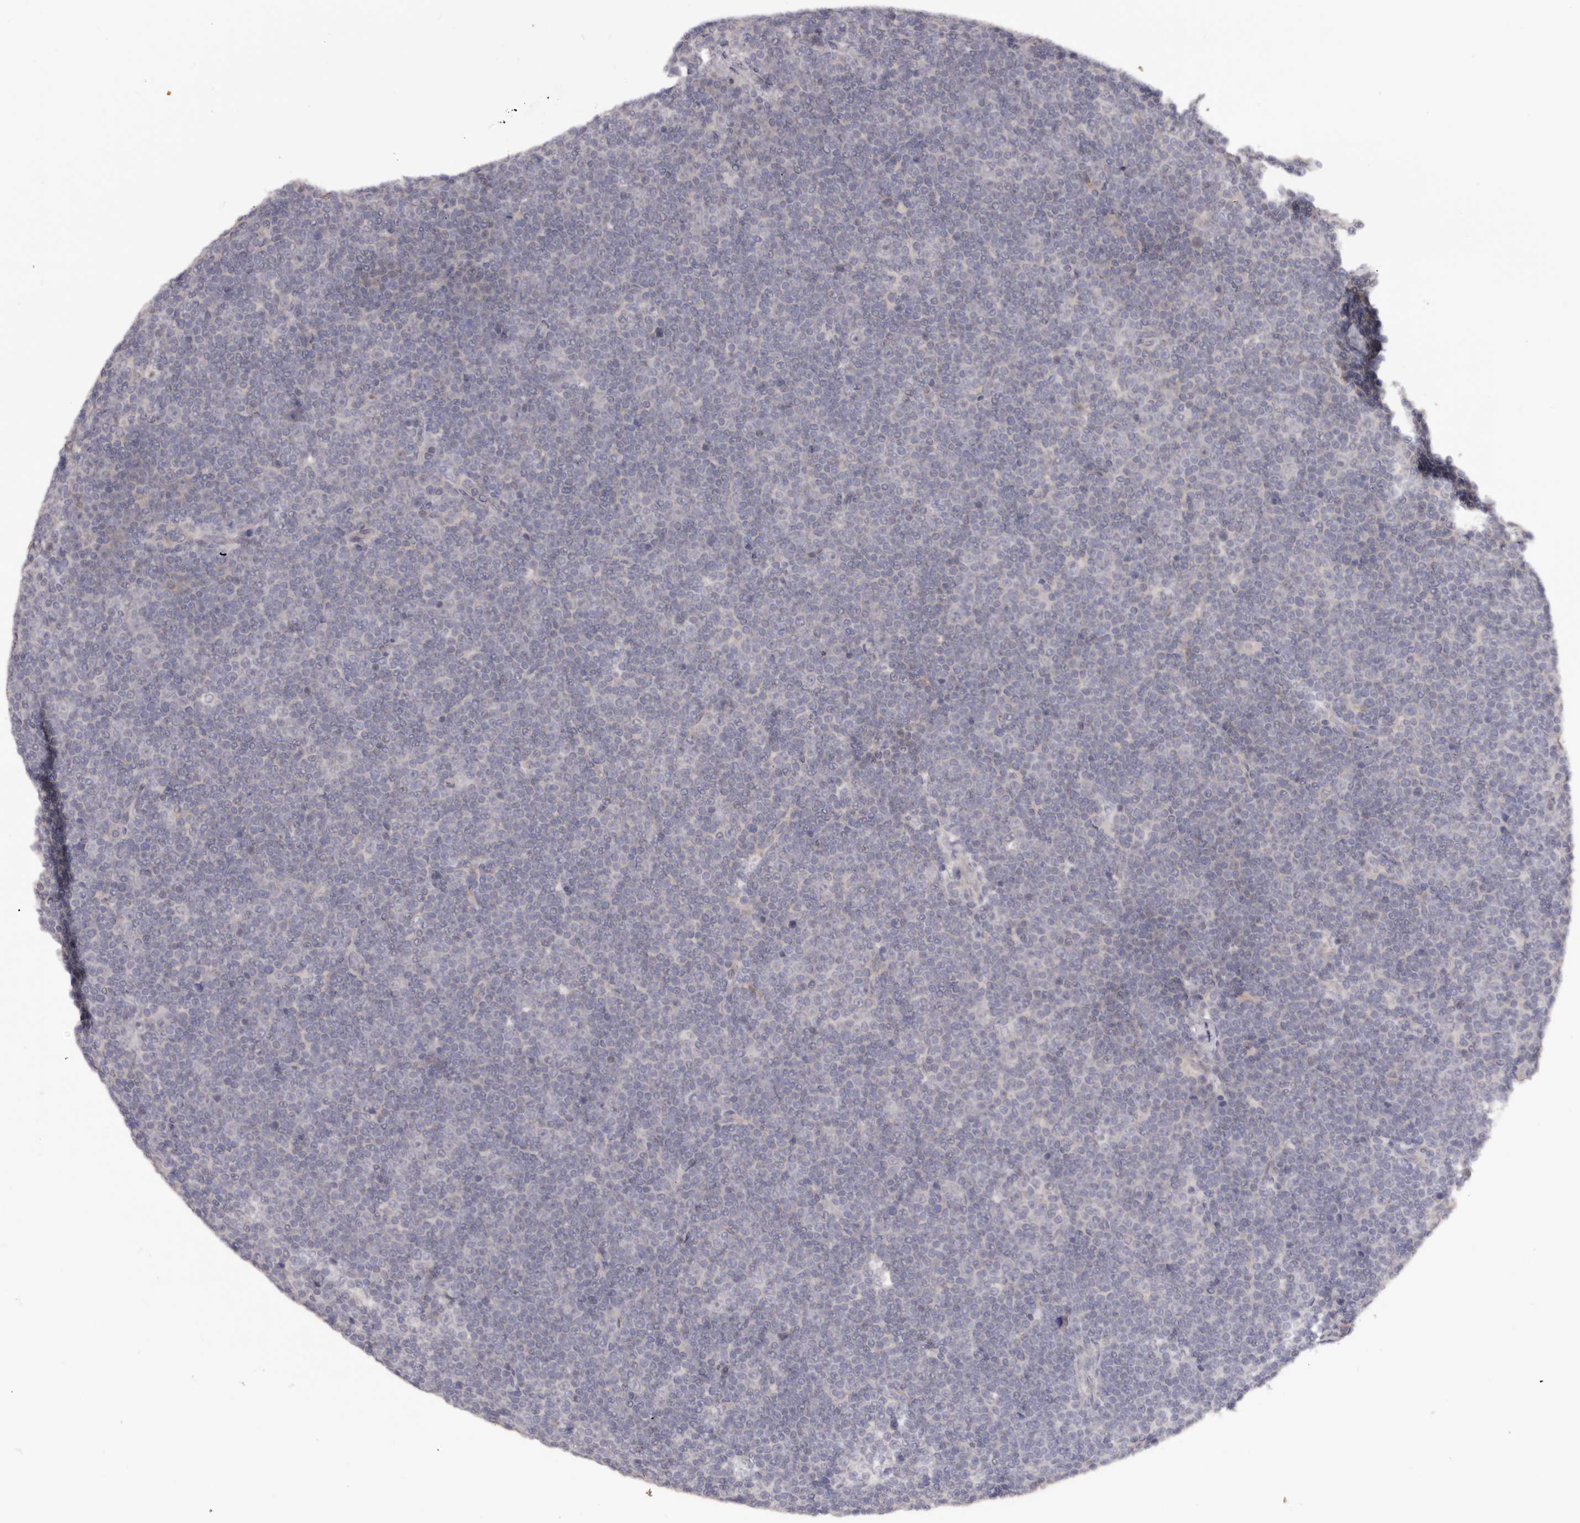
{"staining": {"intensity": "negative", "quantity": "none", "location": "none"}, "tissue": "lymphoma", "cell_type": "Tumor cells", "image_type": "cancer", "snomed": [{"axis": "morphology", "description": "Malignant lymphoma, non-Hodgkin's type, Low grade"}, {"axis": "topography", "description": "Lymph node"}], "caption": "An IHC micrograph of malignant lymphoma, non-Hodgkin's type (low-grade) is shown. There is no staining in tumor cells of malignant lymphoma, non-Hodgkin's type (low-grade).", "gene": "NOL12", "patient": {"sex": "female", "age": 67}}